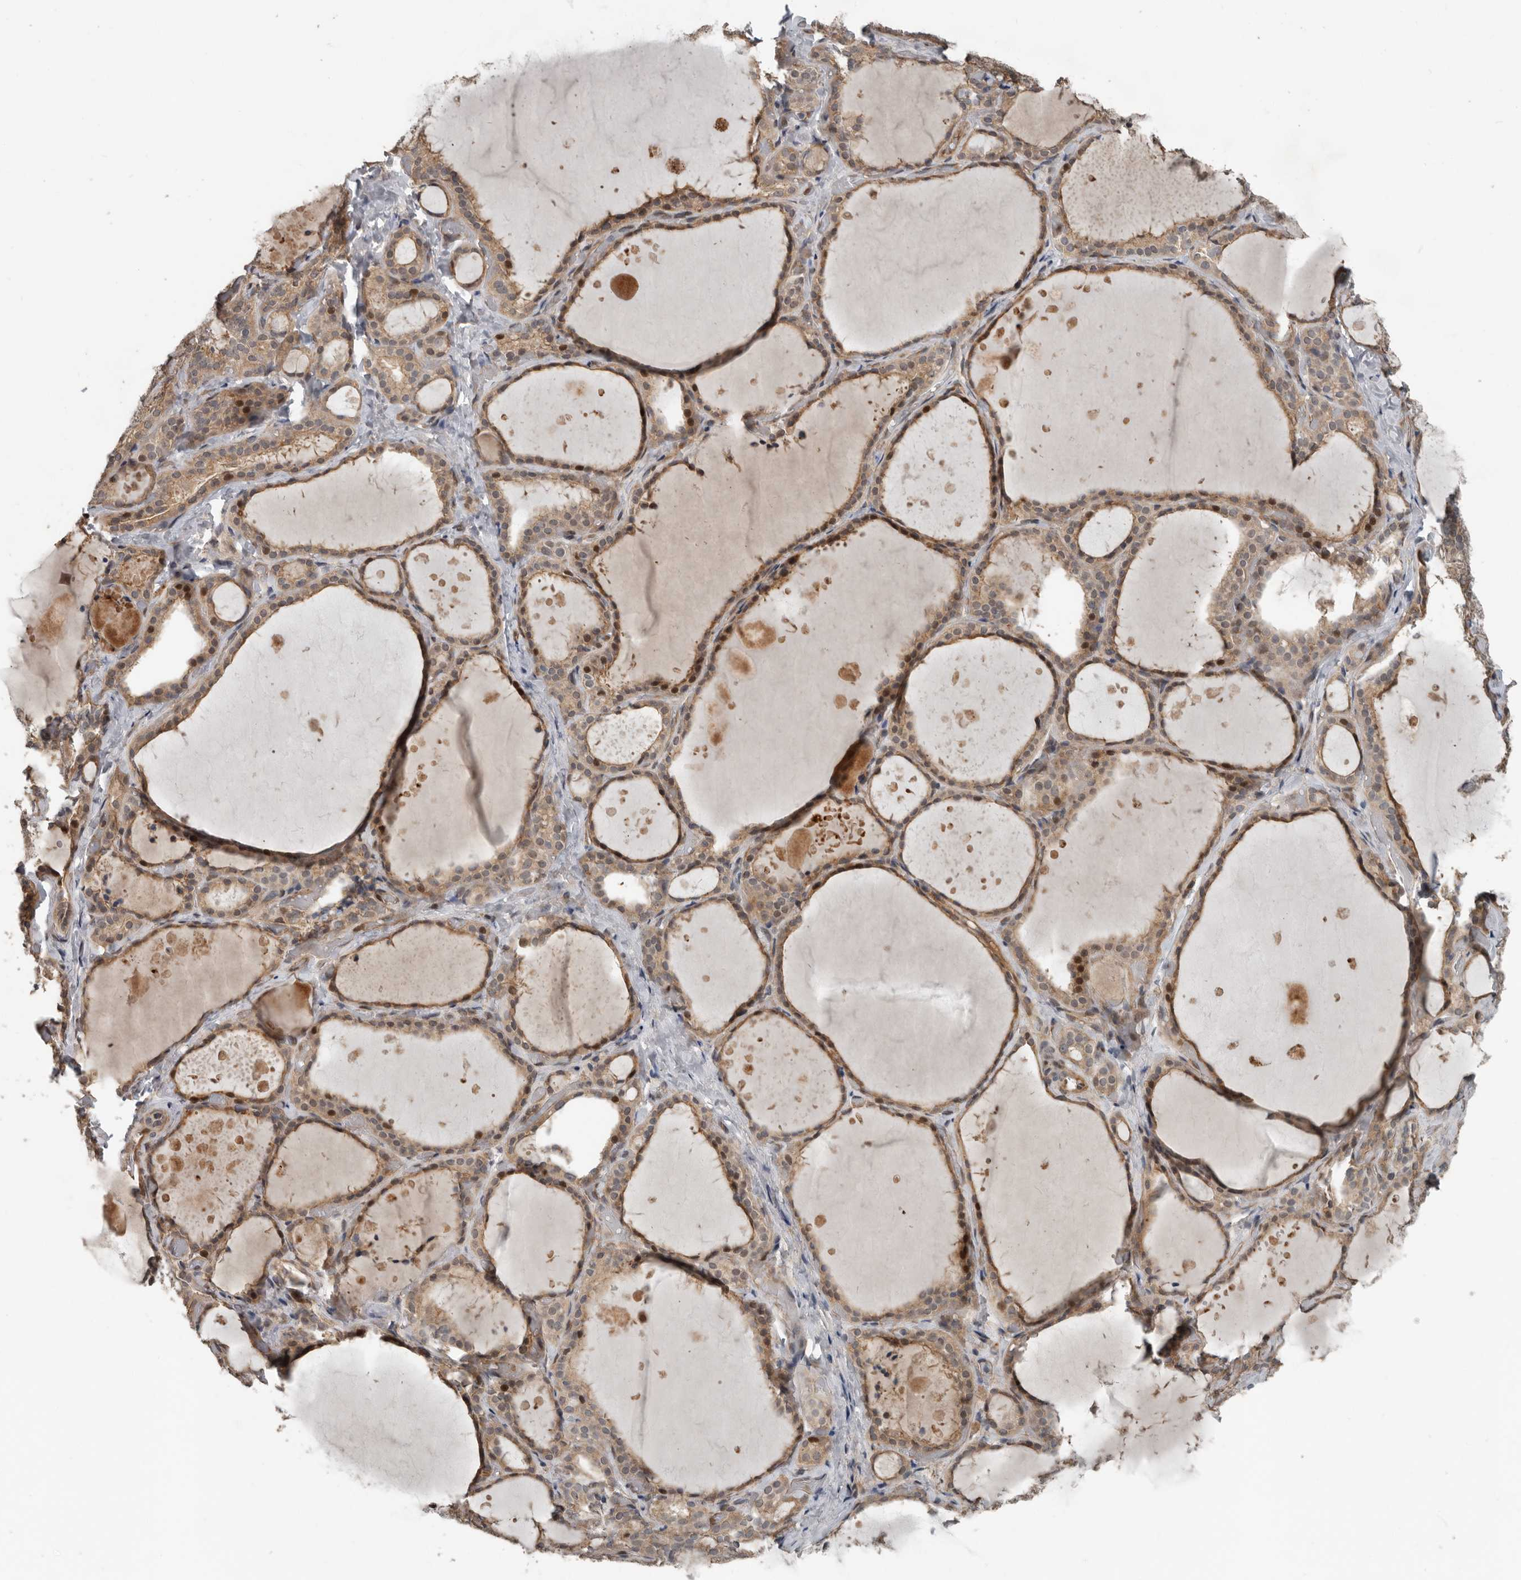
{"staining": {"intensity": "moderate", "quantity": ">75%", "location": "cytoplasmic/membranous,nuclear"}, "tissue": "thyroid gland", "cell_type": "Glandular cells", "image_type": "normal", "snomed": [{"axis": "morphology", "description": "Normal tissue, NOS"}, {"axis": "topography", "description": "Thyroid gland"}], "caption": "High-power microscopy captured an immunohistochemistry photomicrograph of benign thyroid gland, revealing moderate cytoplasmic/membranous,nuclear staining in approximately >75% of glandular cells. (DAB (3,3'-diaminobenzidine) = brown stain, brightfield microscopy at high magnification).", "gene": "YOD1", "patient": {"sex": "female", "age": 44}}